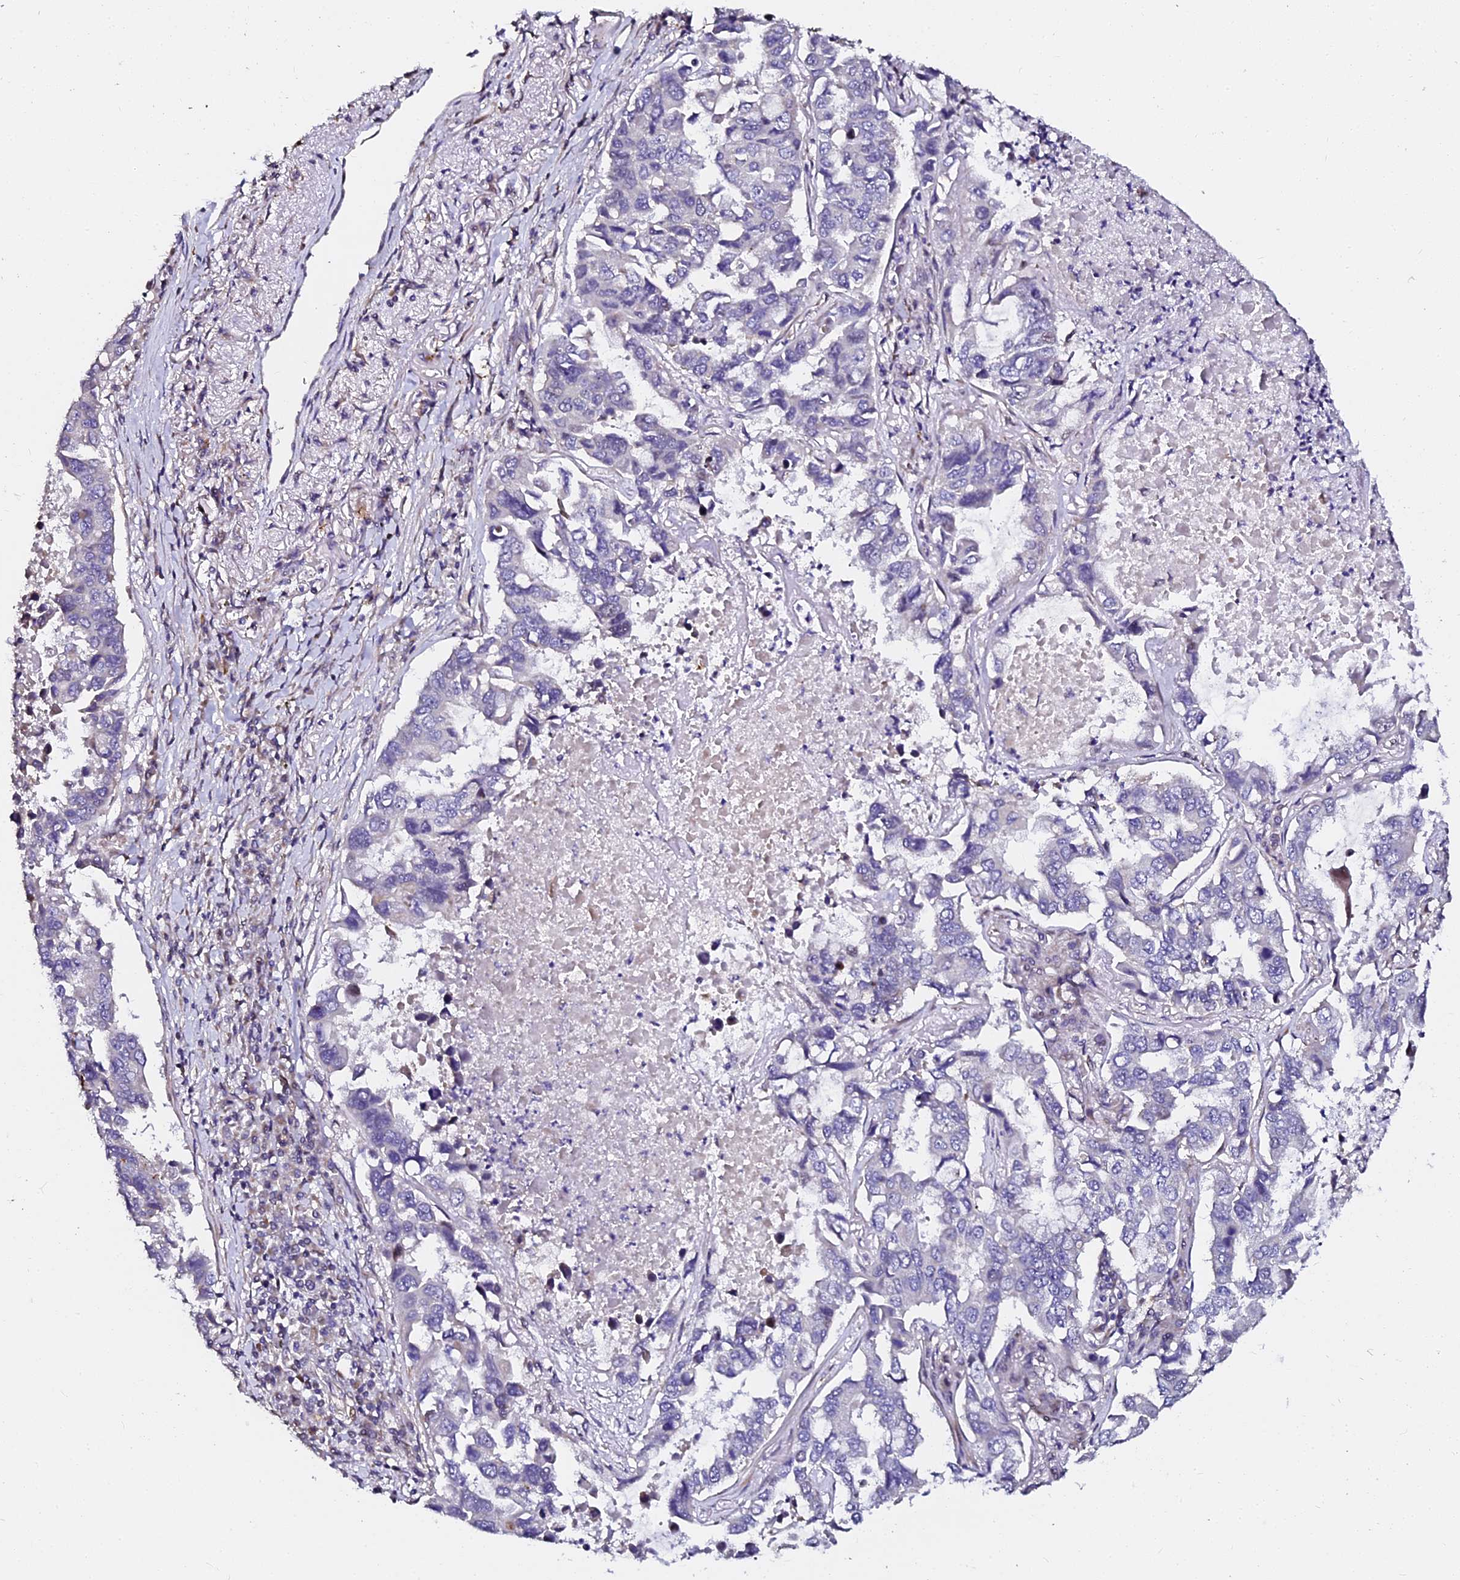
{"staining": {"intensity": "negative", "quantity": "none", "location": "none"}, "tissue": "lung cancer", "cell_type": "Tumor cells", "image_type": "cancer", "snomed": [{"axis": "morphology", "description": "Adenocarcinoma, NOS"}, {"axis": "topography", "description": "Lung"}], "caption": "Immunohistochemistry (IHC) photomicrograph of human lung cancer stained for a protein (brown), which reveals no expression in tumor cells.", "gene": "GPN3", "patient": {"sex": "male", "age": 64}}